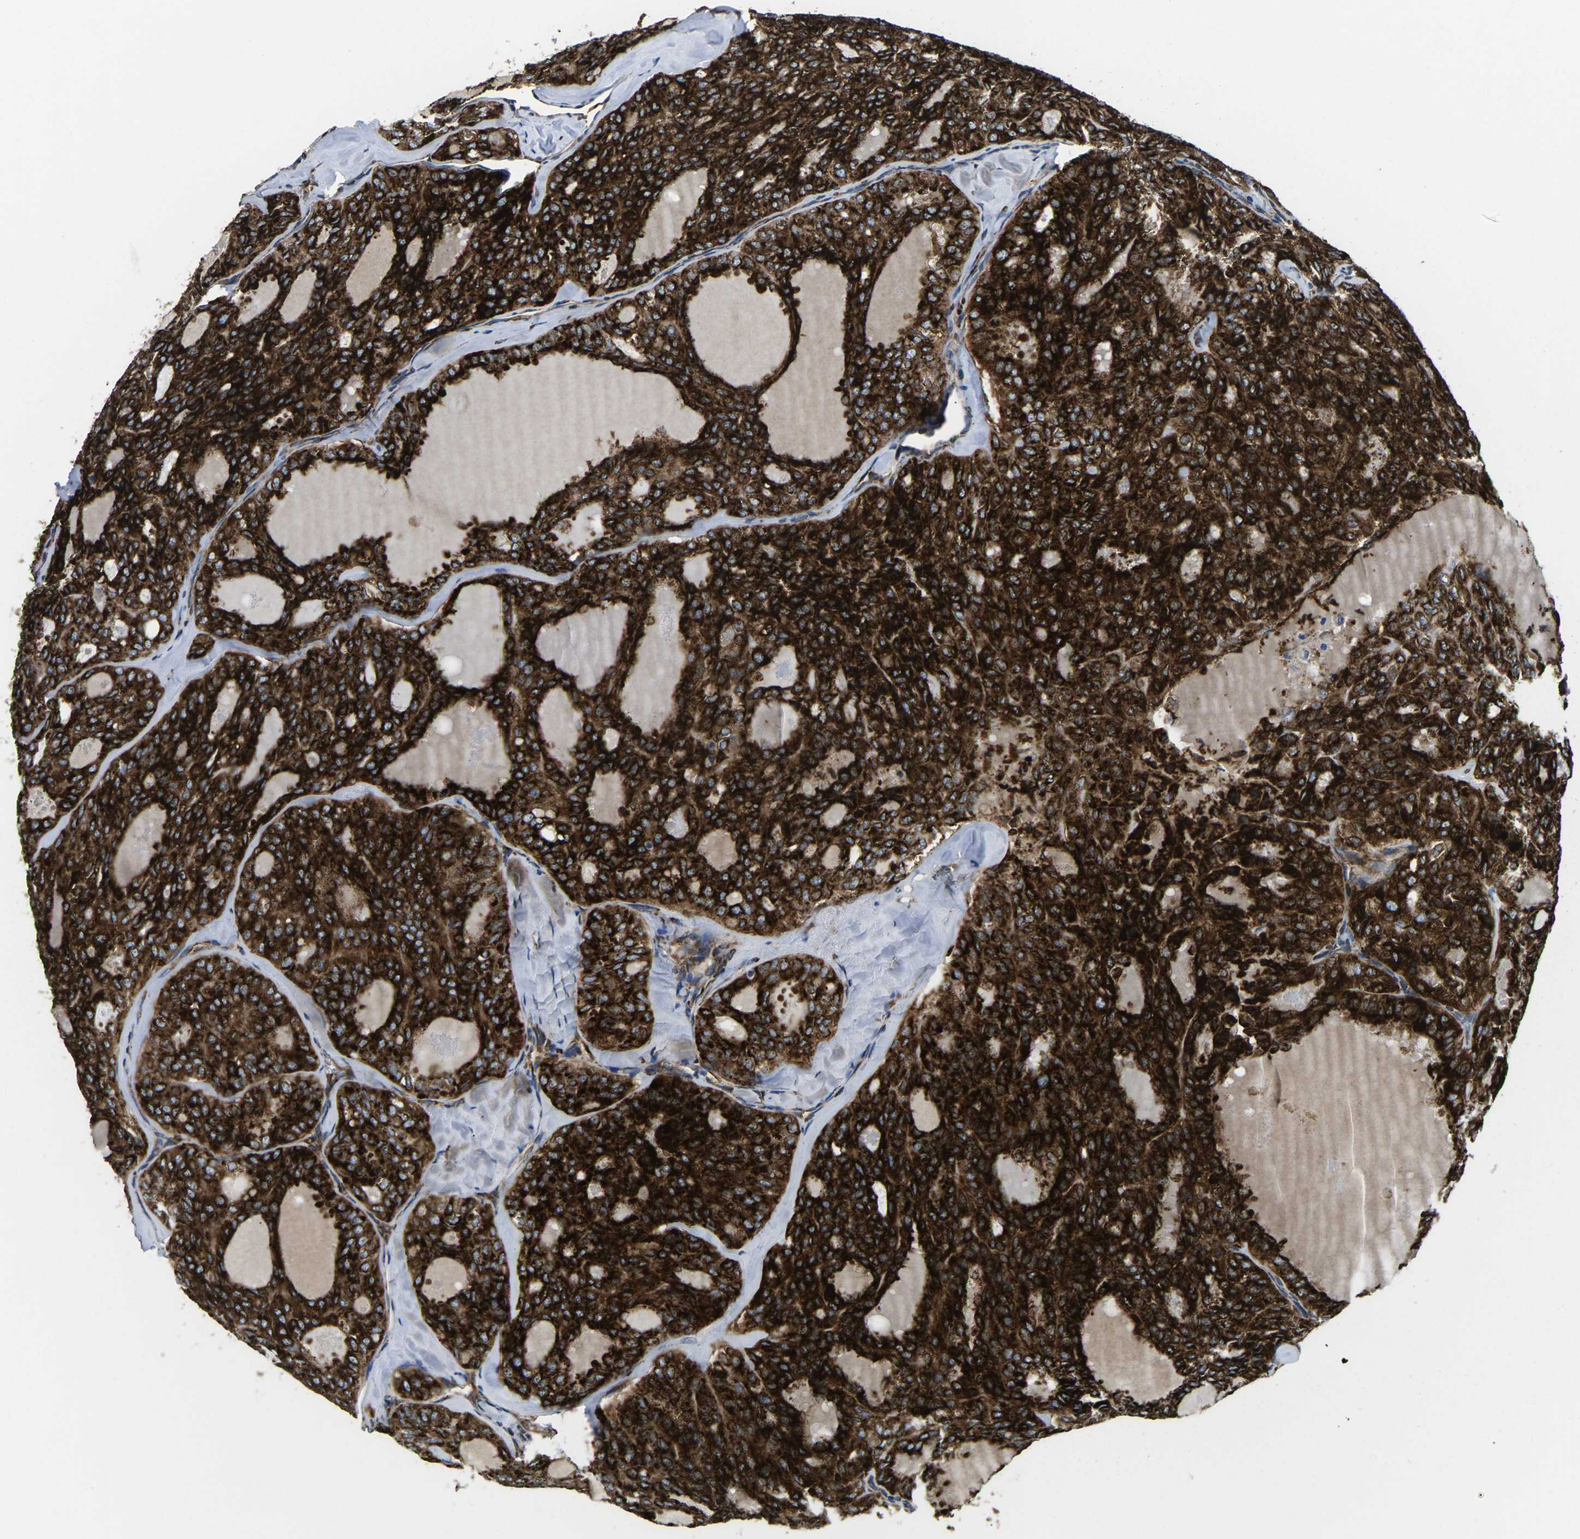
{"staining": {"intensity": "strong", "quantity": ">75%", "location": "cytoplasmic/membranous"}, "tissue": "thyroid cancer", "cell_type": "Tumor cells", "image_type": "cancer", "snomed": [{"axis": "morphology", "description": "Follicular adenoma carcinoma, NOS"}, {"axis": "topography", "description": "Thyroid gland"}], "caption": "Immunohistochemical staining of thyroid cancer (follicular adenoma carcinoma) displays strong cytoplasmic/membranous protein expression in approximately >75% of tumor cells.", "gene": "PDZD8", "patient": {"sex": "male", "age": 75}}